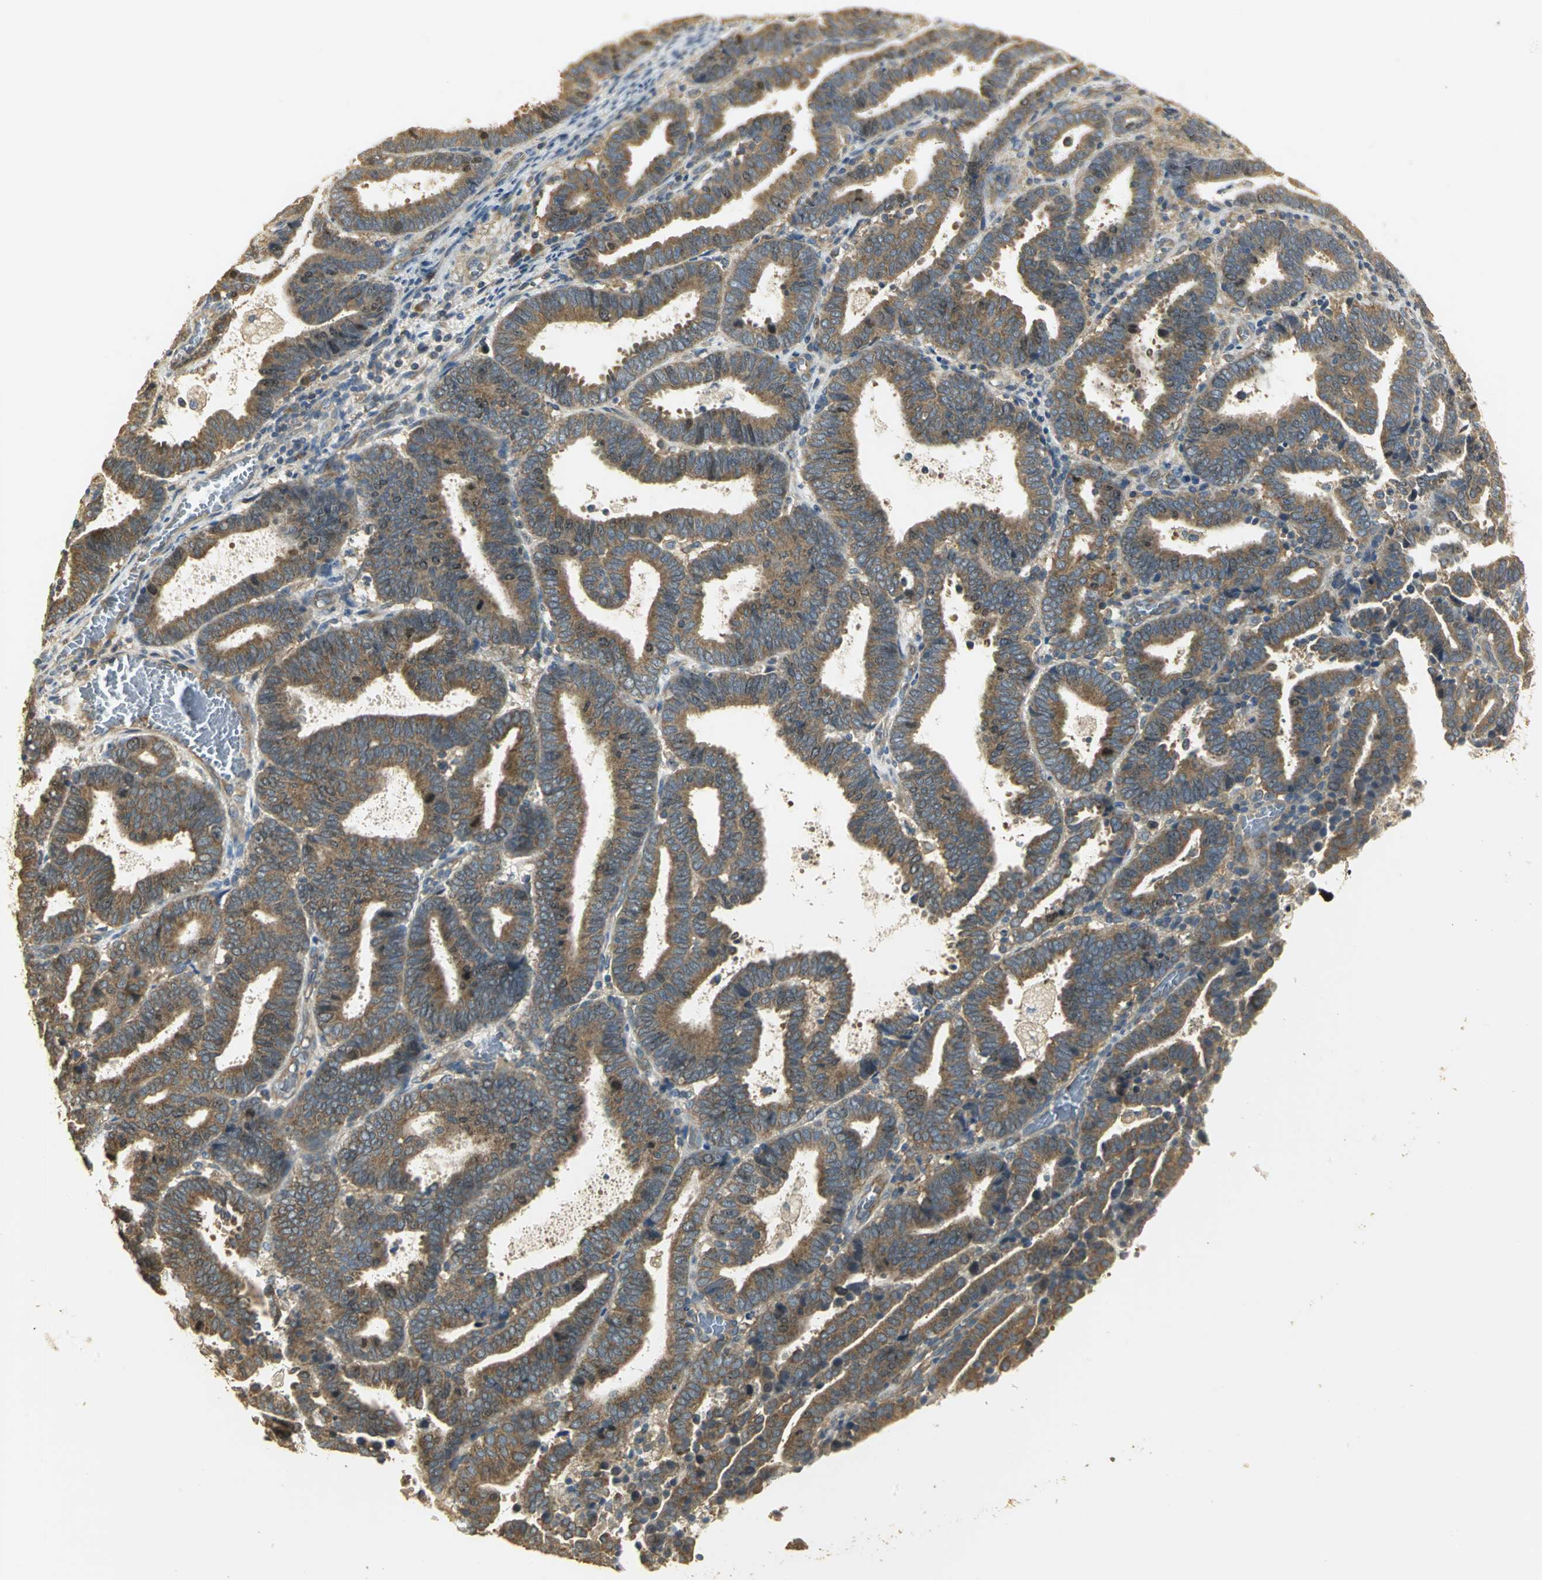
{"staining": {"intensity": "moderate", "quantity": ">75%", "location": "cytoplasmic/membranous"}, "tissue": "endometrial cancer", "cell_type": "Tumor cells", "image_type": "cancer", "snomed": [{"axis": "morphology", "description": "Adenocarcinoma, NOS"}, {"axis": "topography", "description": "Uterus"}], "caption": "Brown immunohistochemical staining in endometrial adenocarcinoma exhibits moderate cytoplasmic/membranous expression in approximately >75% of tumor cells.", "gene": "RARS1", "patient": {"sex": "female", "age": 83}}